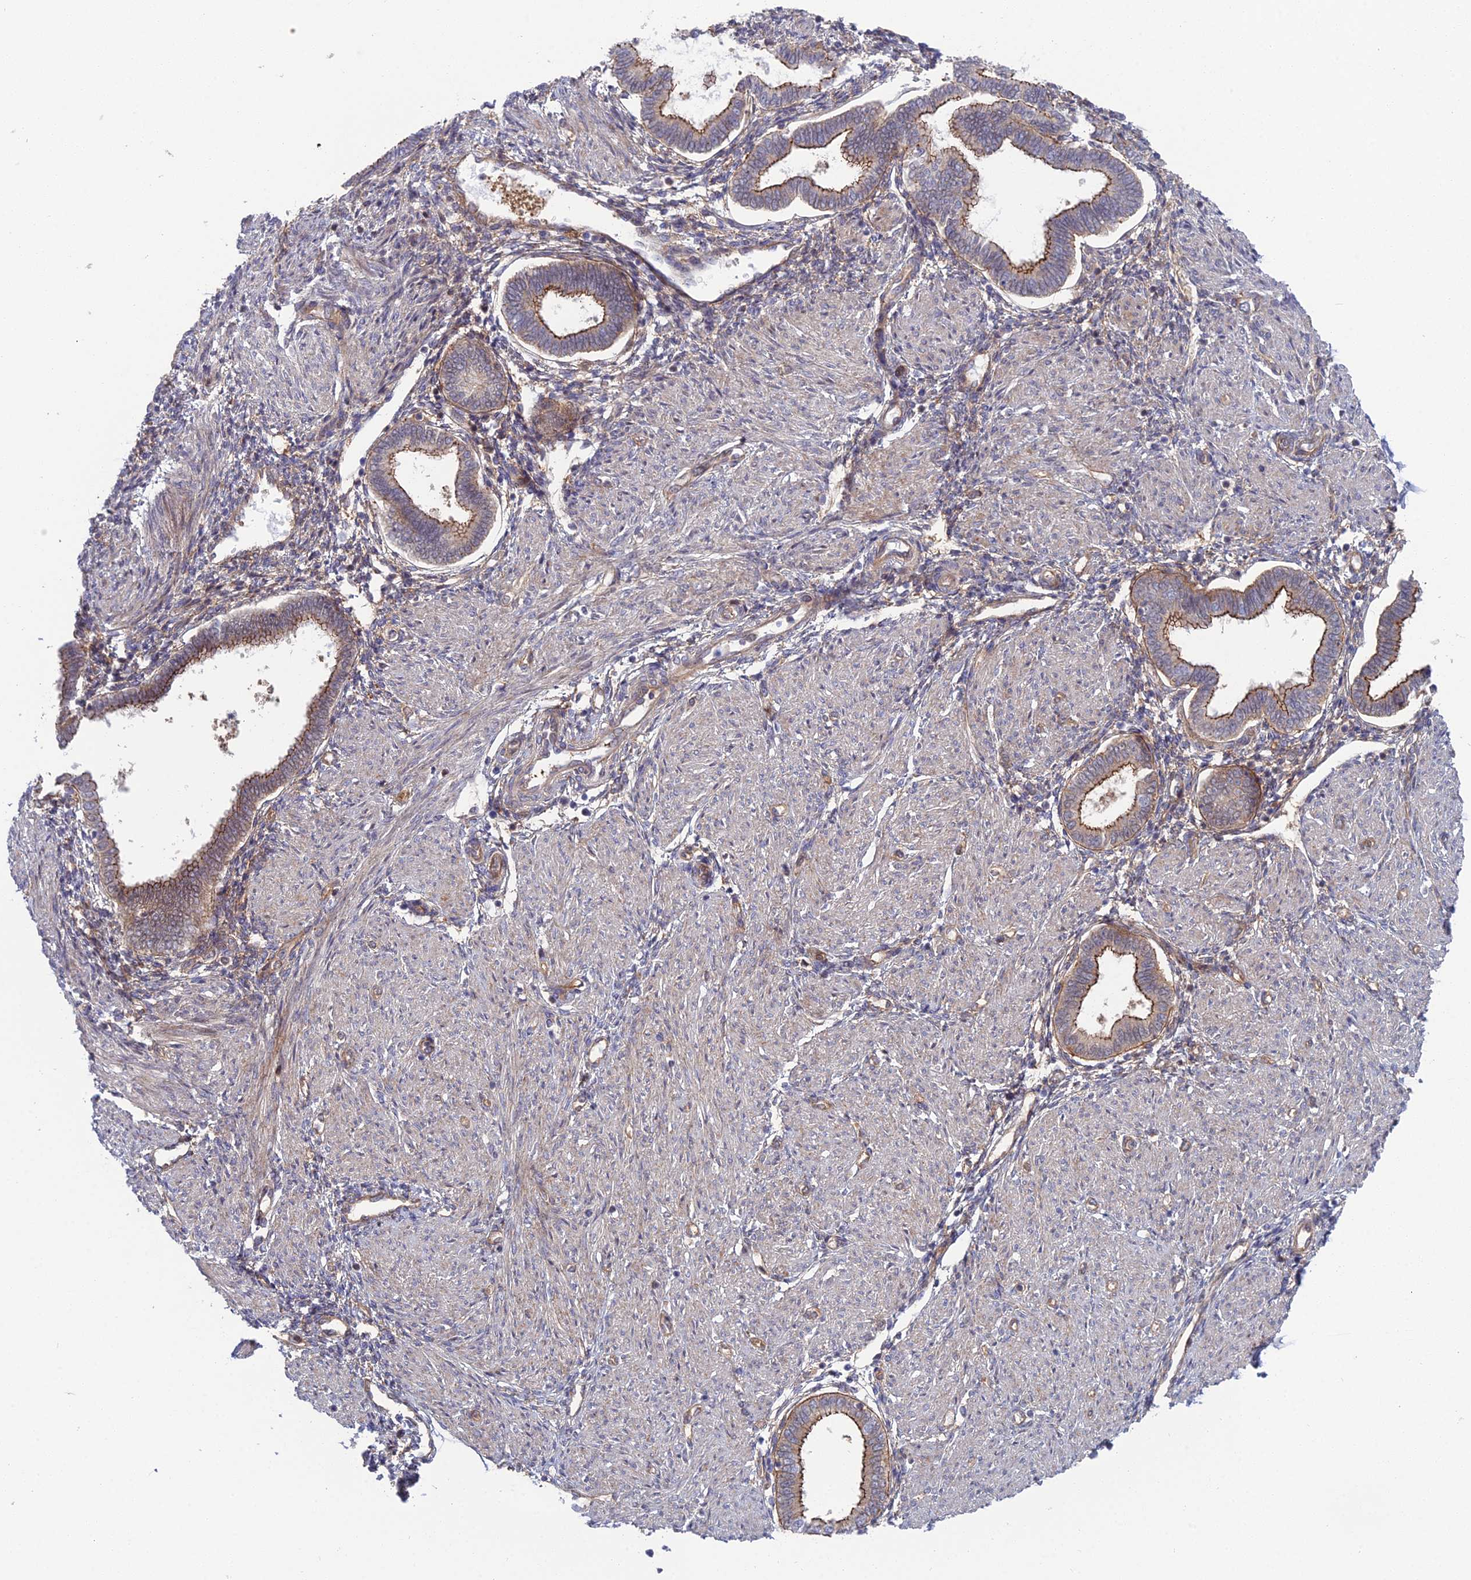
{"staining": {"intensity": "weak", "quantity": "<25%", "location": "cytoplasmic/membranous"}, "tissue": "endometrium", "cell_type": "Cells in endometrial stroma", "image_type": "normal", "snomed": [{"axis": "morphology", "description": "Normal tissue, NOS"}, {"axis": "topography", "description": "Endometrium"}], "caption": "This photomicrograph is of benign endometrium stained with immunohistochemistry to label a protein in brown with the nuclei are counter-stained blue. There is no positivity in cells in endometrial stroma. (DAB IHC with hematoxylin counter stain).", "gene": "ABHD1", "patient": {"sex": "female", "age": 53}}